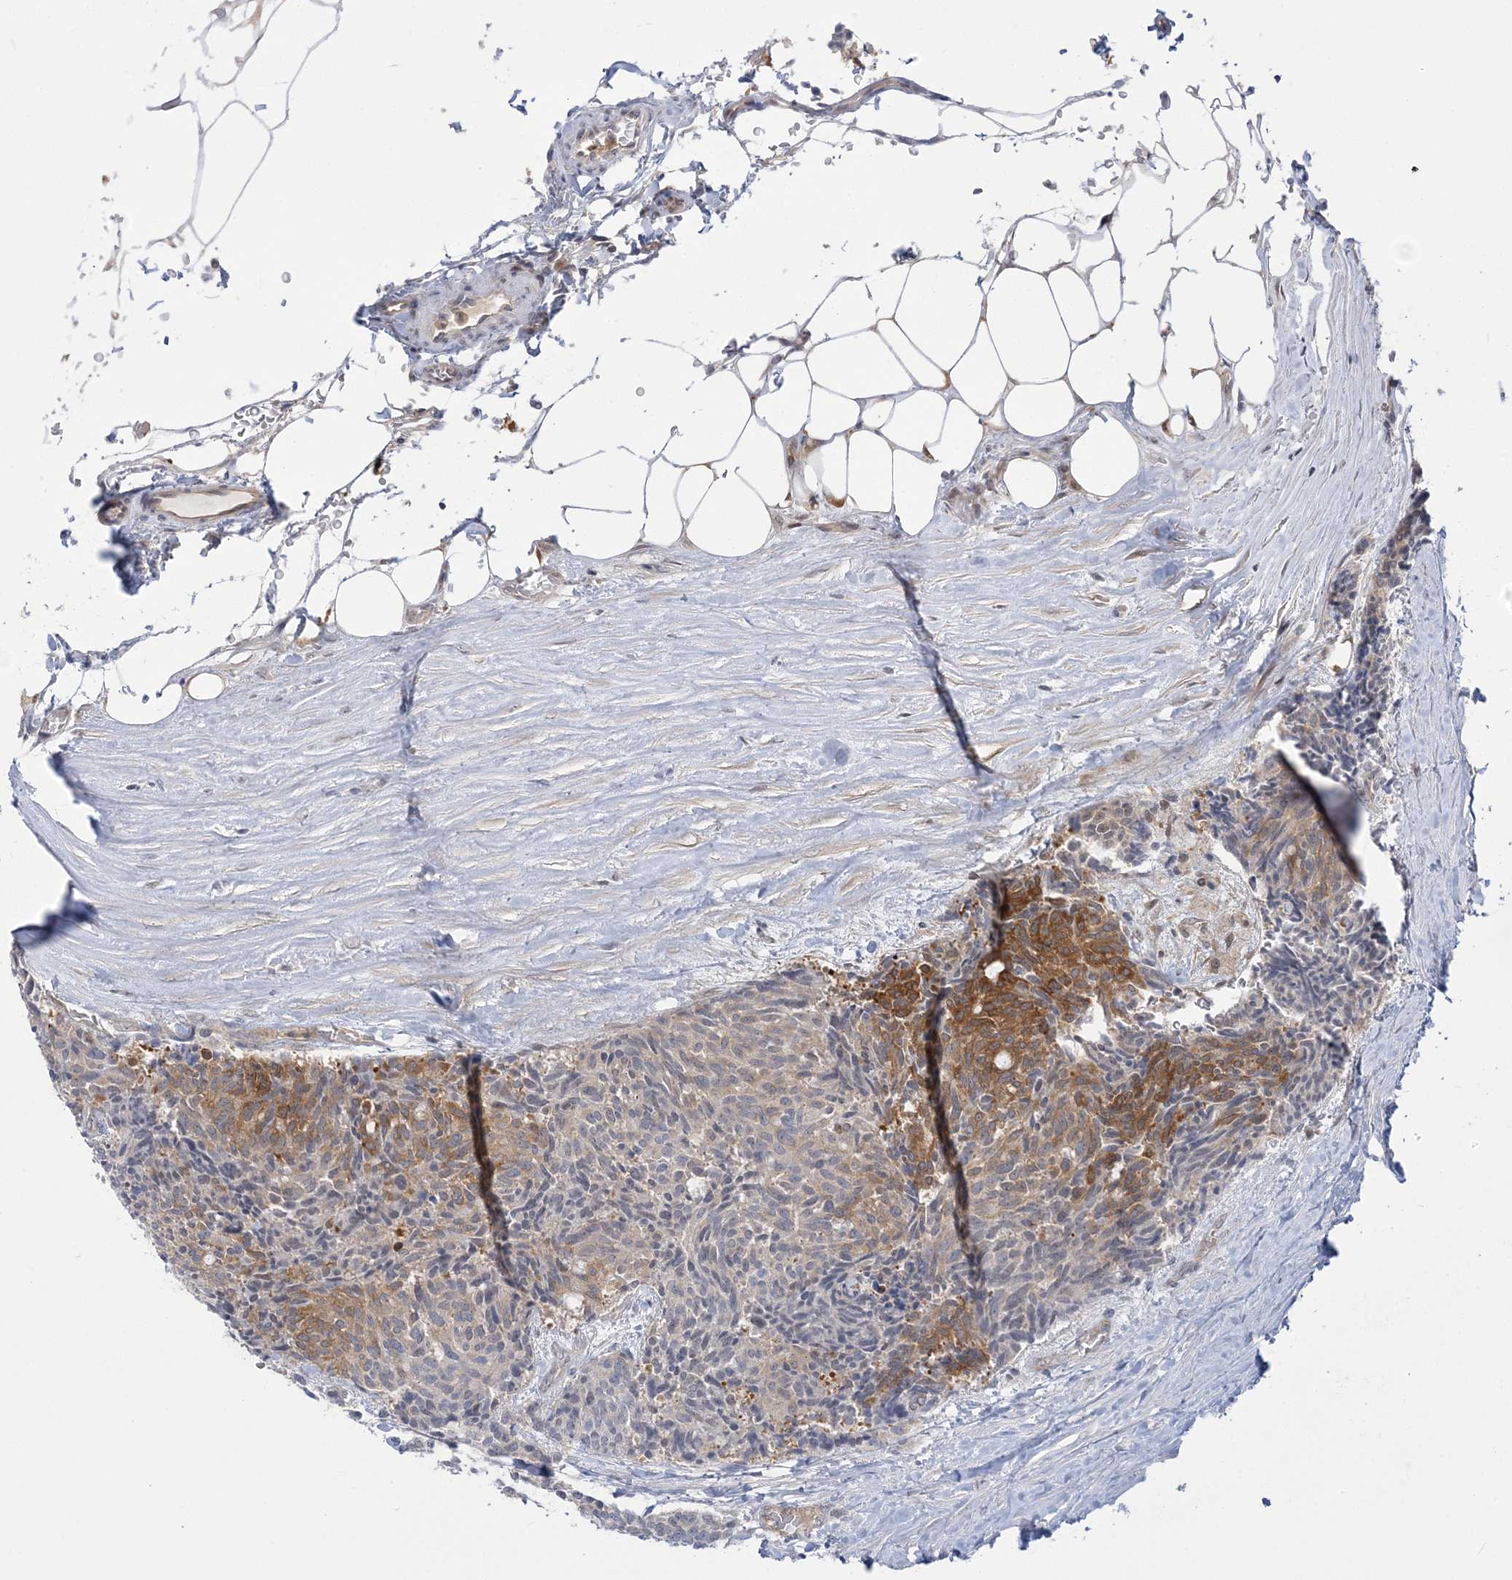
{"staining": {"intensity": "moderate", "quantity": "<25%", "location": "cytoplasmic/membranous"}, "tissue": "carcinoid", "cell_type": "Tumor cells", "image_type": "cancer", "snomed": [{"axis": "morphology", "description": "Carcinoid, malignant, NOS"}, {"axis": "topography", "description": "Pancreas"}], "caption": "Immunohistochemical staining of human carcinoid demonstrates moderate cytoplasmic/membranous protein positivity in approximately <25% of tumor cells. (Brightfield microscopy of DAB IHC at high magnification).", "gene": "THADA", "patient": {"sex": "female", "age": 54}}